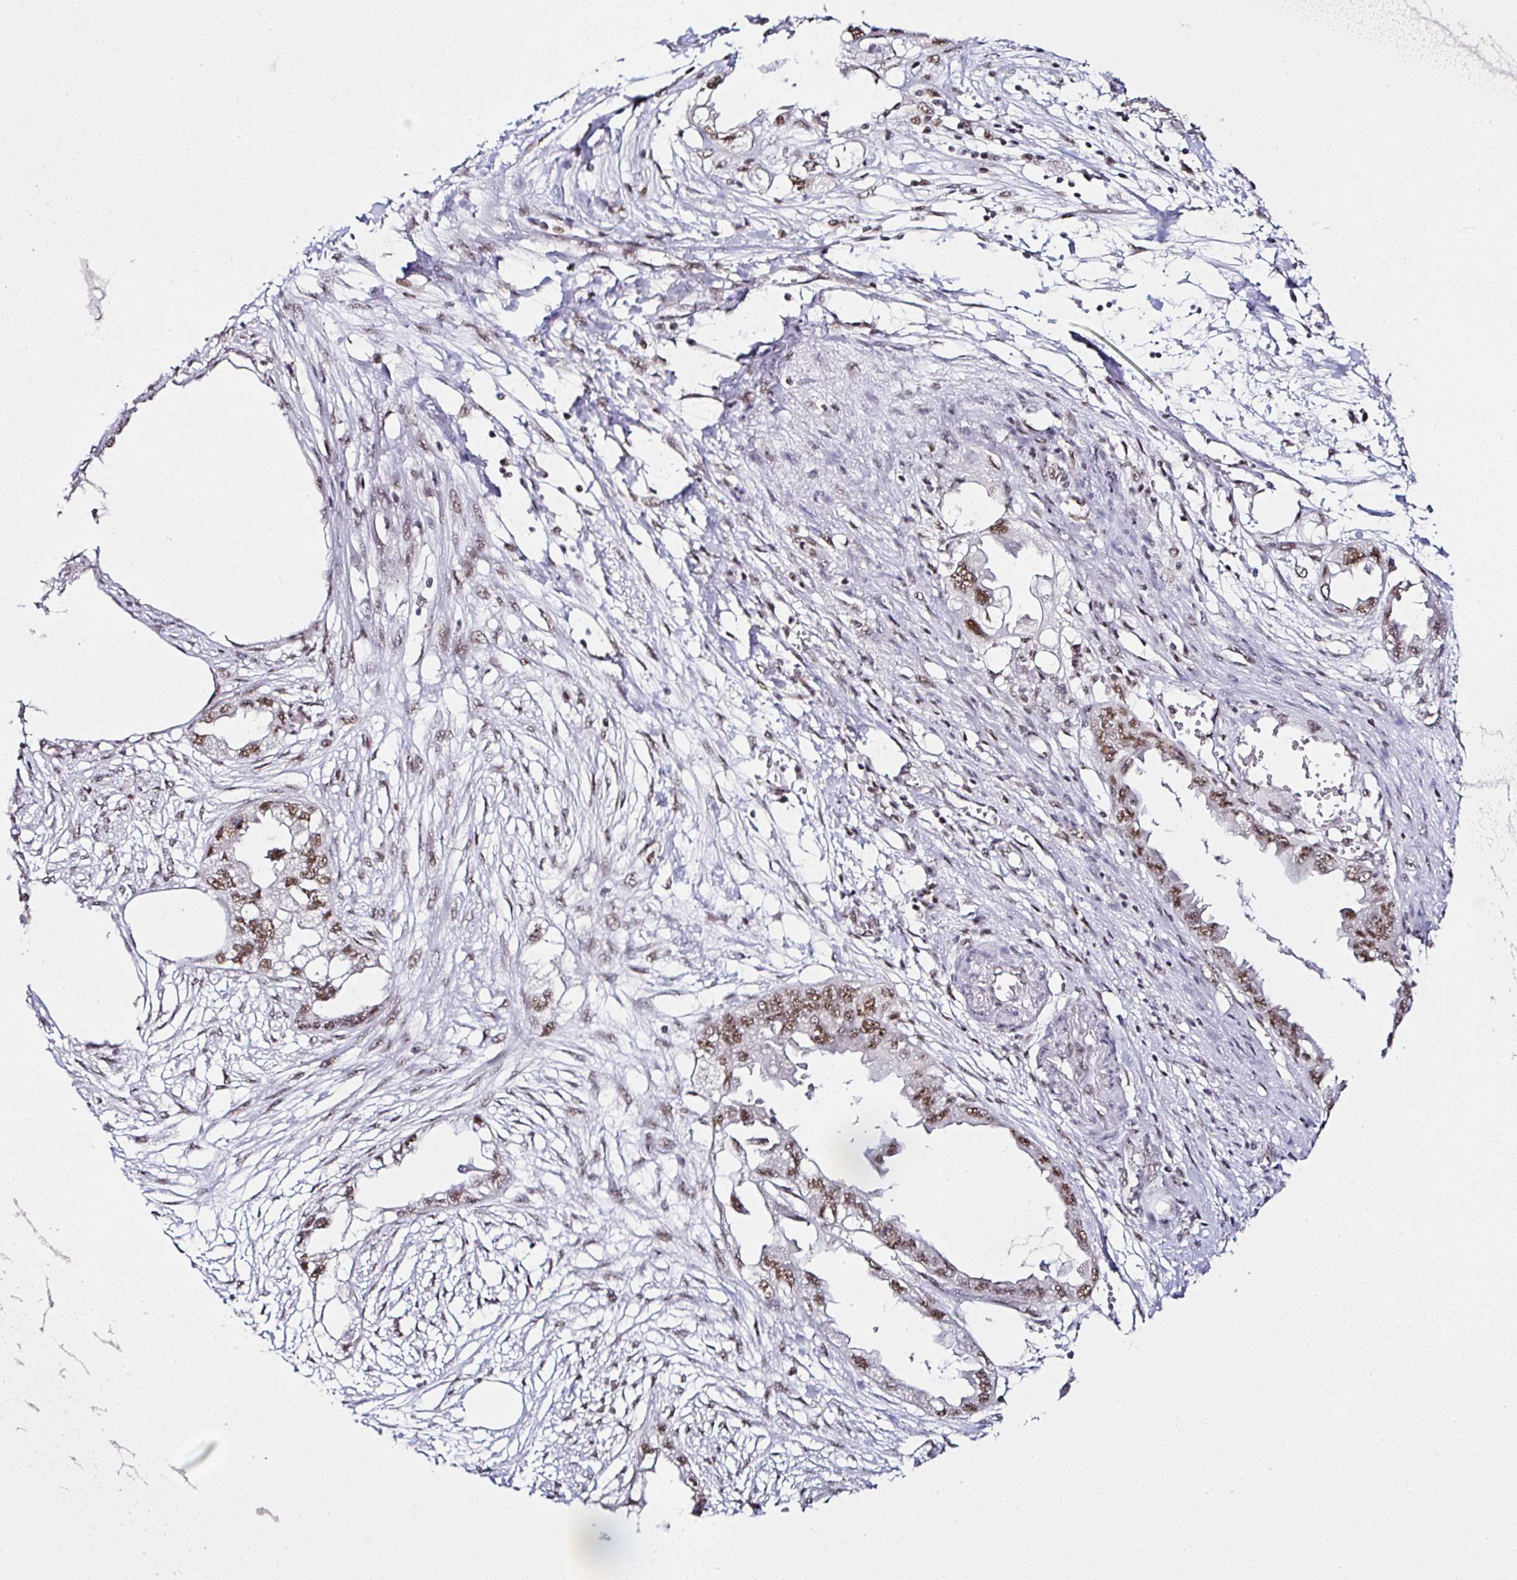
{"staining": {"intensity": "moderate", "quantity": ">75%", "location": "nuclear"}, "tissue": "endometrial cancer", "cell_type": "Tumor cells", "image_type": "cancer", "snomed": [{"axis": "morphology", "description": "Adenocarcinoma, NOS"}, {"axis": "morphology", "description": "Adenocarcinoma, metastatic, NOS"}, {"axis": "topography", "description": "Adipose tissue"}, {"axis": "topography", "description": "Endometrium"}], "caption": "About >75% of tumor cells in endometrial adenocarcinoma reveal moderate nuclear protein staining as visualized by brown immunohistochemical staining.", "gene": "PTPN2", "patient": {"sex": "female", "age": 67}}